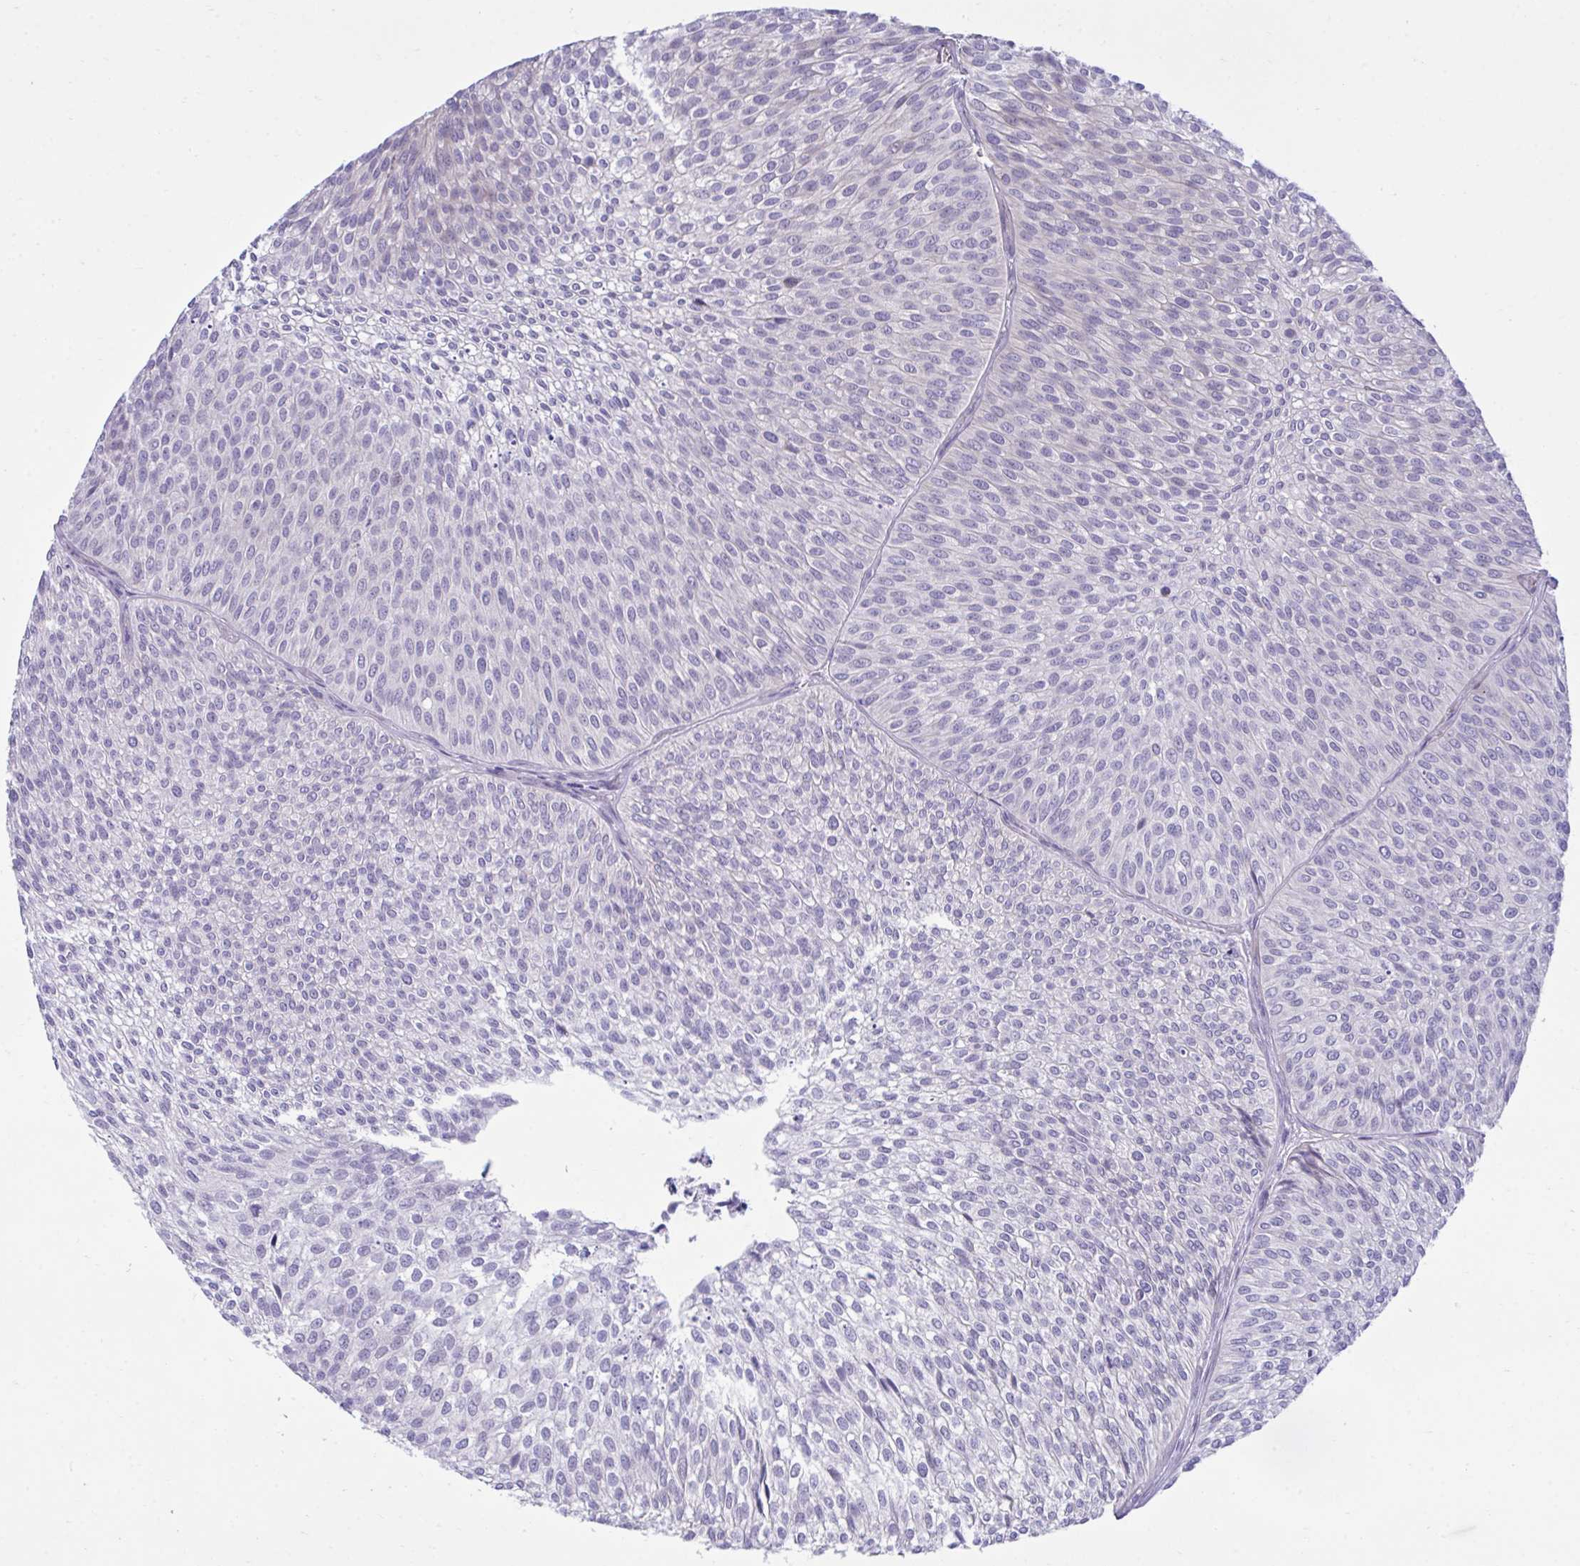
{"staining": {"intensity": "negative", "quantity": "none", "location": "none"}, "tissue": "urothelial cancer", "cell_type": "Tumor cells", "image_type": "cancer", "snomed": [{"axis": "morphology", "description": "Urothelial carcinoma, Low grade"}, {"axis": "topography", "description": "Urinary bladder"}], "caption": "A photomicrograph of human urothelial carcinoma (low-grade) is negative for staining in tumor cells. (Stains: DAB (3,3'-diaminobenzidine) immunohistochemistry (IHC) with hematoxylin counter stain, Microscopy: brightfield microscopy at high magnification).", "gene": "MED9", "patient": {"sex": "male", "age": 91}}